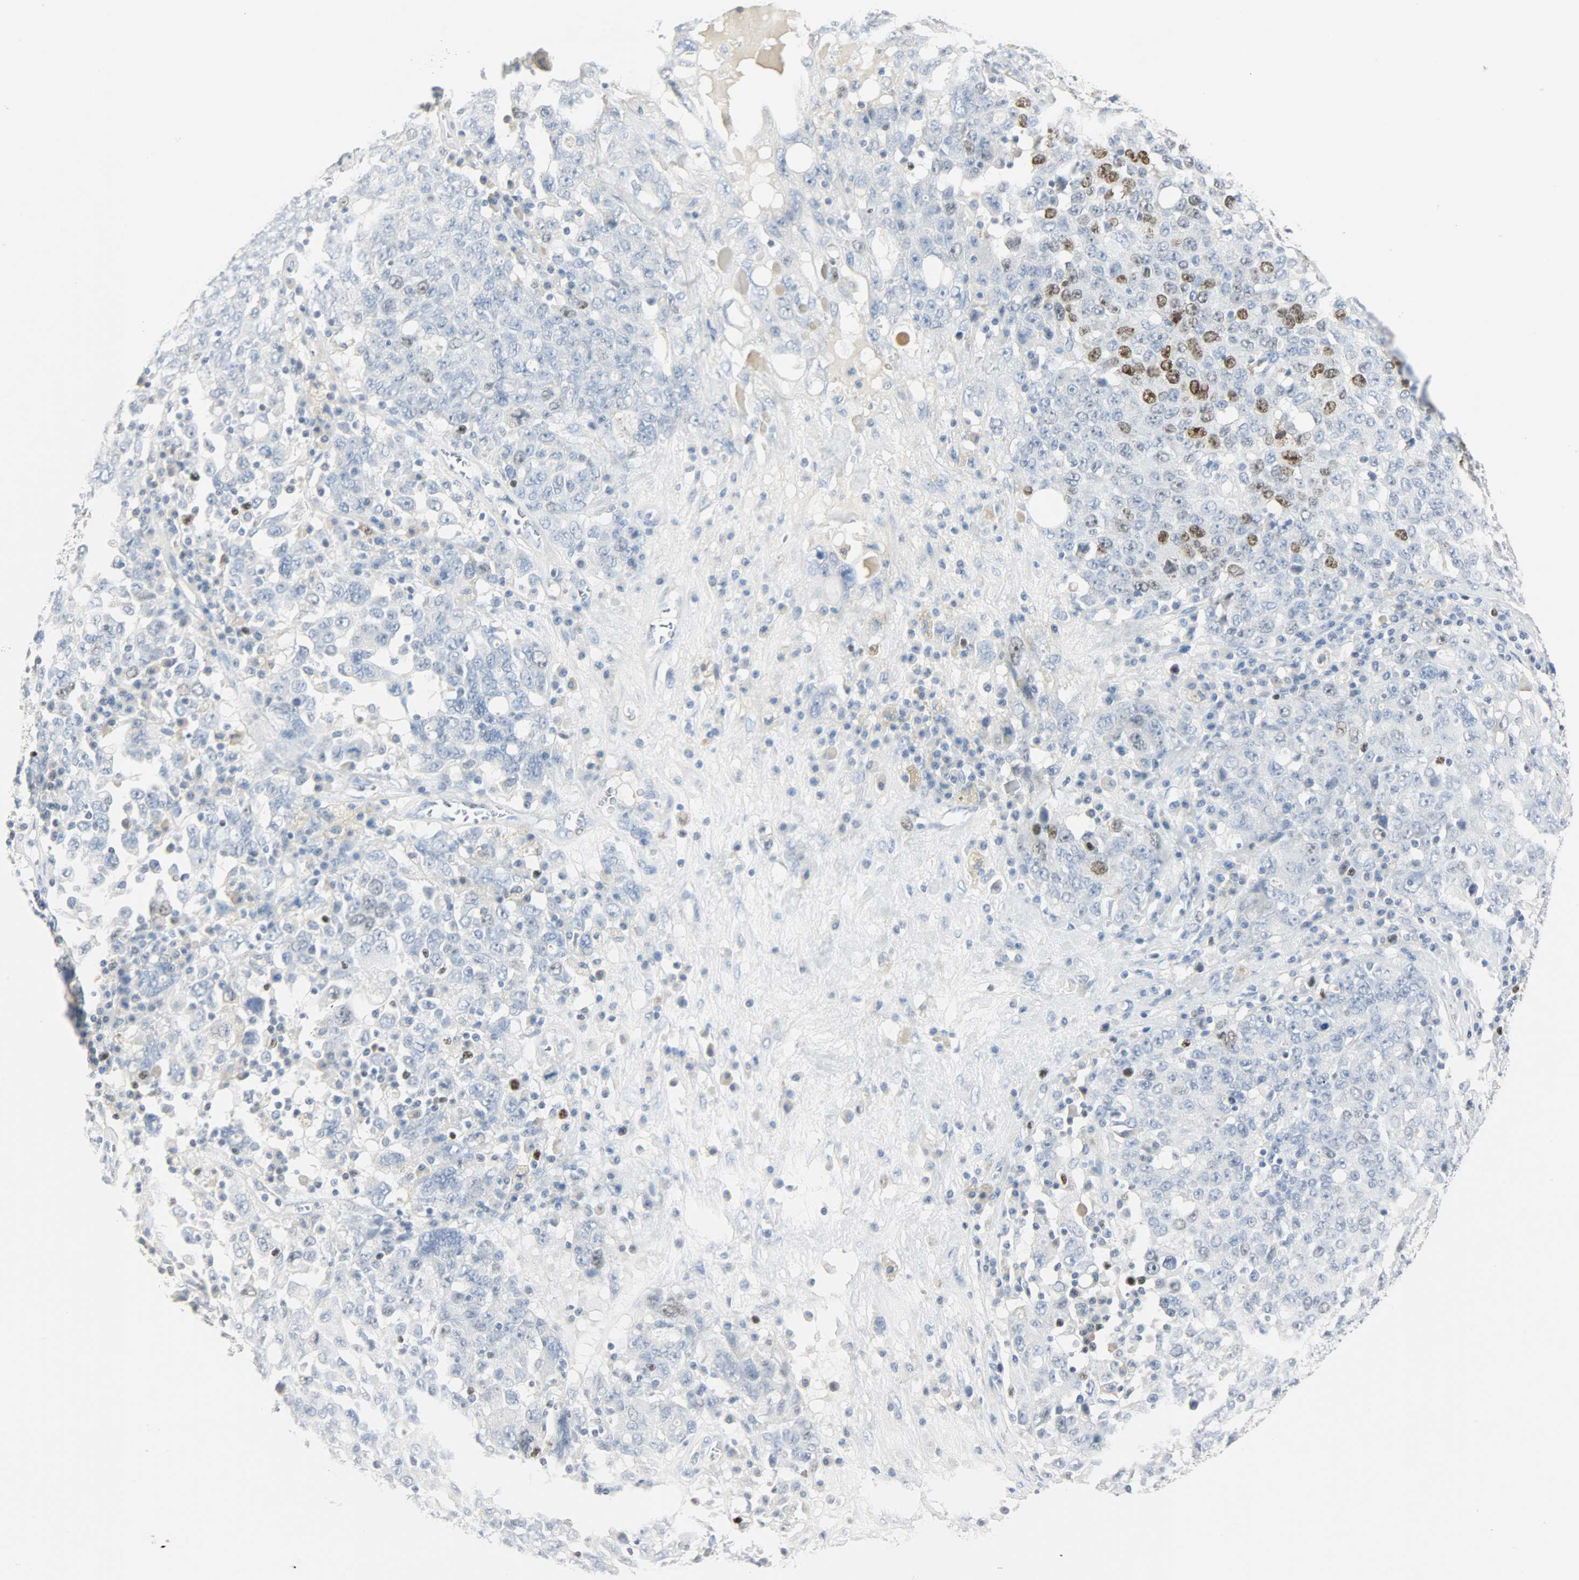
{"staining": {"intensity": "moderate", "quantity": "<25%", "location": "nuclear"}, "tissue": "ovarian cancer", "cell_type": "Tumor cells", "image_type": "cancer", "snomed": [{"axis": "morphology", "description": "Carcinoma, endometroid"}, {"axis": "topography", "description": "Ovary"}], "caption": "Moderate nuclear protein expression is identified in approximately <25% of tumor cells in ovarian cancer (endometroid carcinoma).", "gene": "HELLS", "patient": {"sex": "female", "age": 62}}